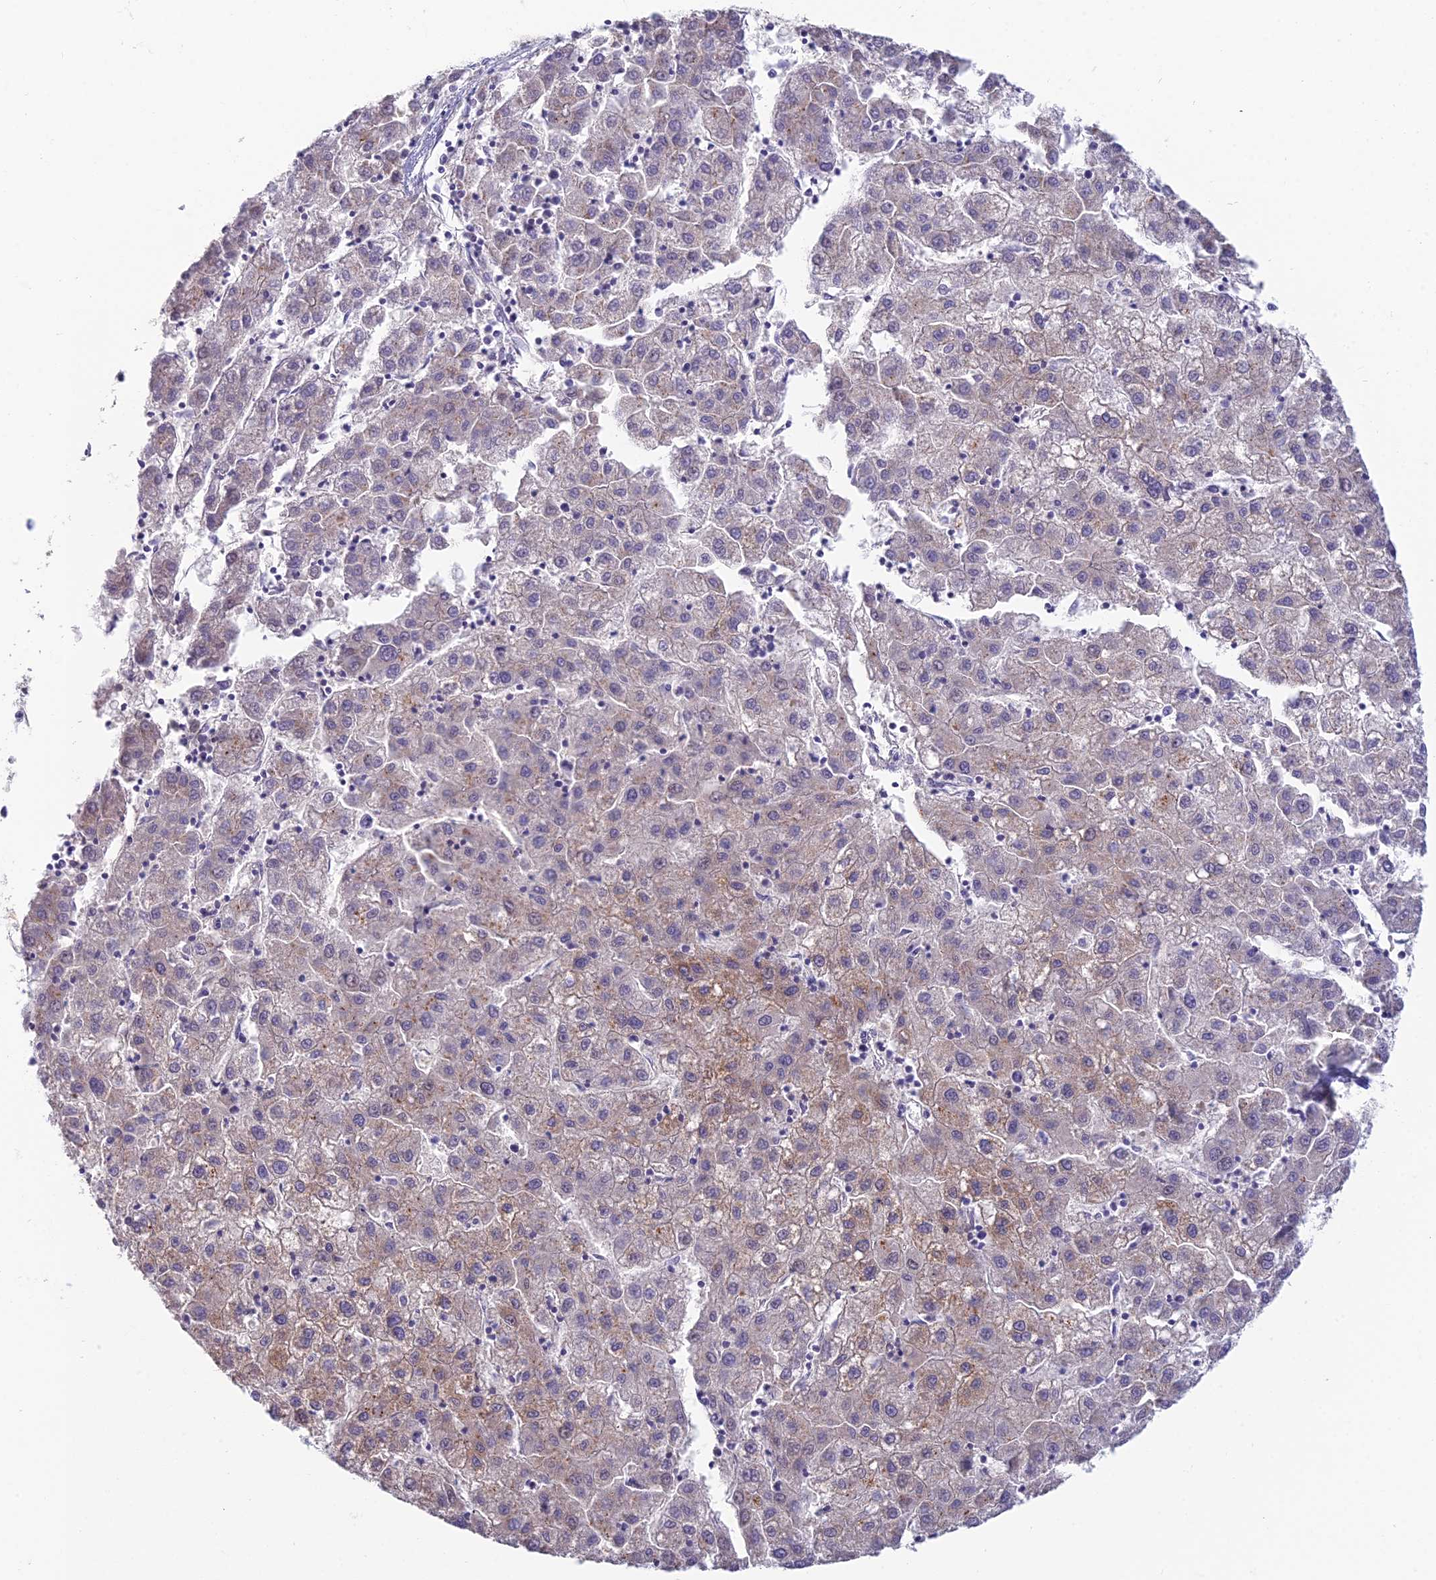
{"staining": {"intensity": "weak", "quantity": "<25%", "location": "cytoplasmic/membranous"}, "tissue": "liver cancer", "cell_type": "Tumor cells", "image_type": "cancer", "snomed": [{"axis": "morphology", "description": "Carcinoma, Hepatocellular, NOS"}, {"axis": "topography", "description": "Liver"}], "caption": "There is no significant positivity in tumor cells of liver hepatocellular carcinoma. (Stains: DAB (3,3'-diaminobenzidine) immunohistochemistry (IHC) with hematoxylin counter stain, Microscopy: brightfield microscopy at high magnification).", "gene": "CFAP206", "patient": {"sex": "male", "age": 72}}